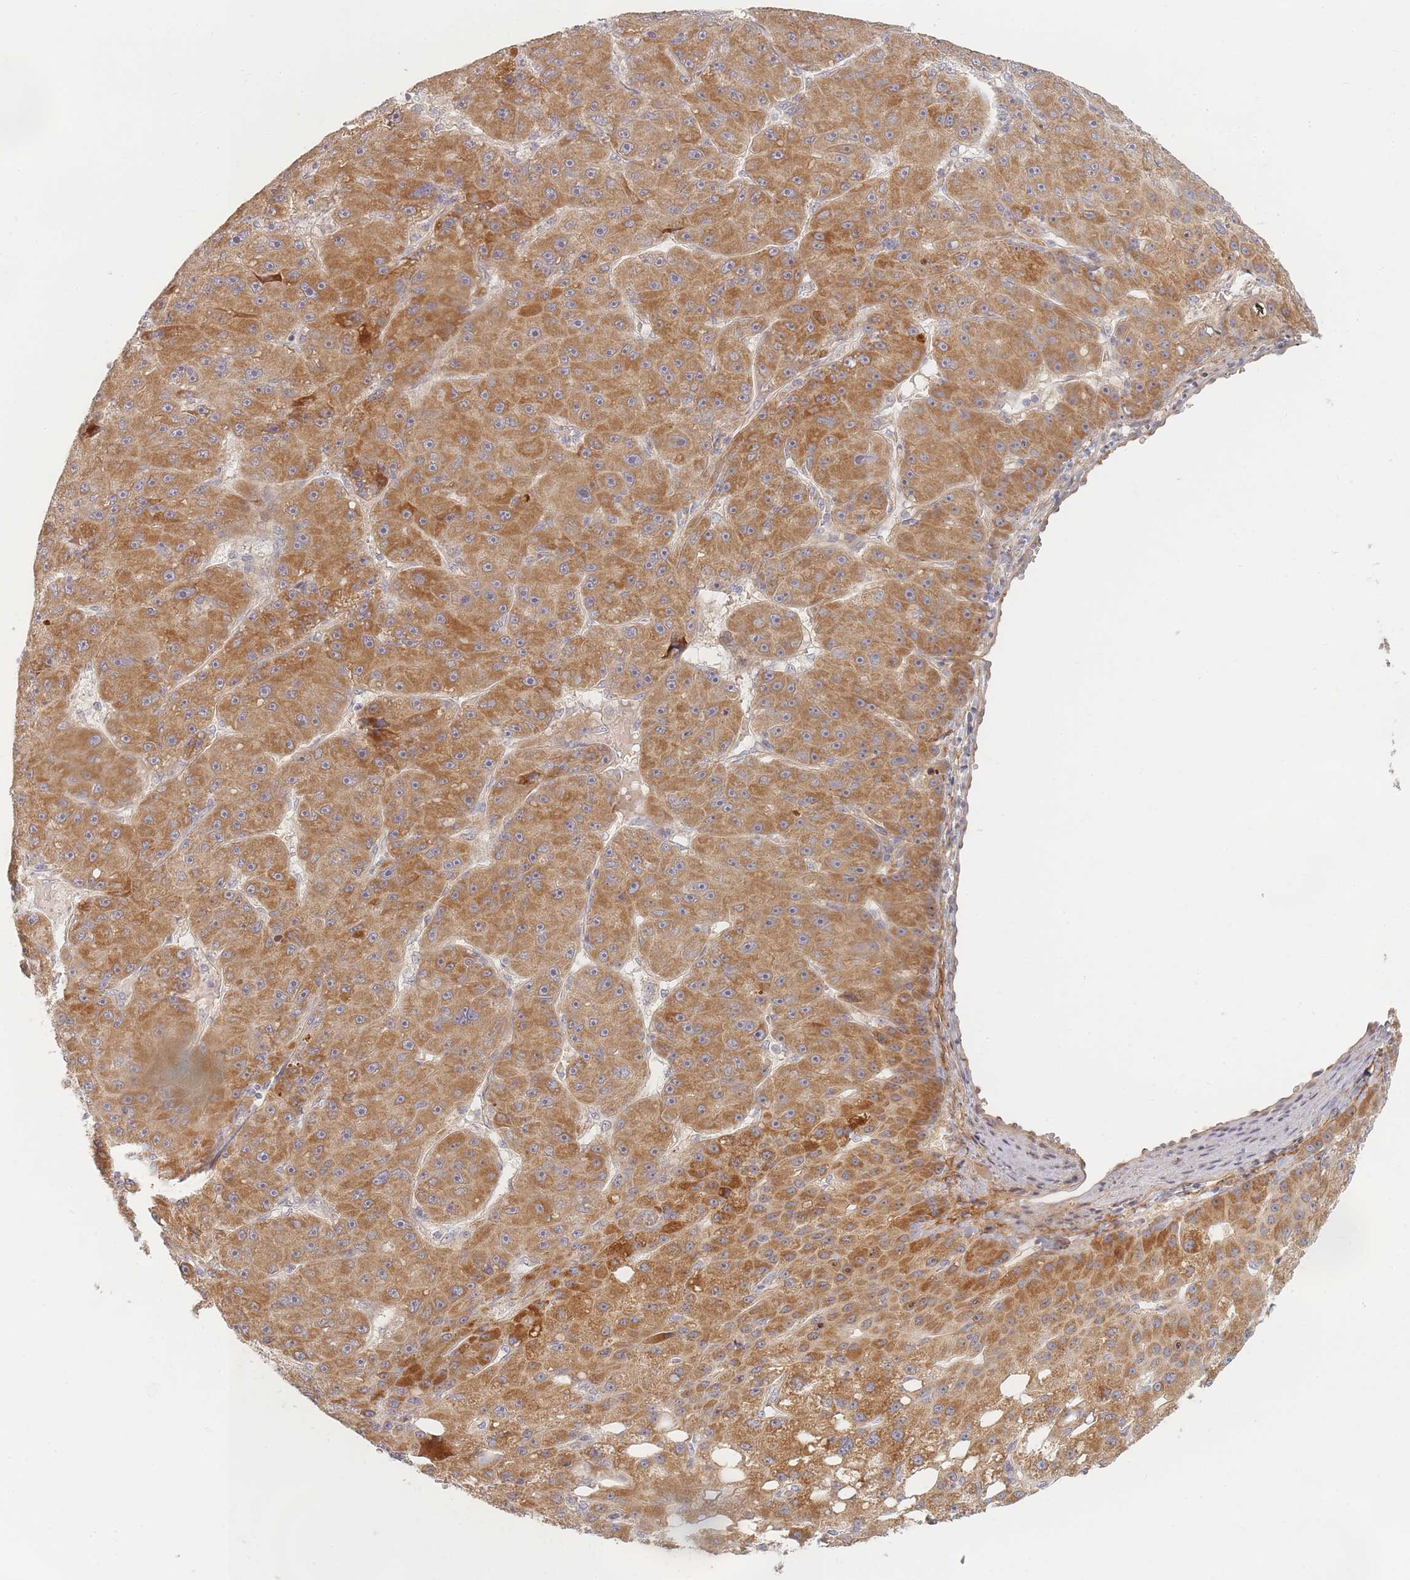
{"staining": {"intensity": "moderate", "quantity": ">75%", "location": "cytoplasmic/membranous"}, "tissue": "liver cancer", "cell_type": "Tumor cells", "image_type": "cancer", "snomed": [{"axis": "morphology", "description": "Carcinoma, Hepatocellular, NOS"}, {"axis": "topography", "description": "Liver"}], "caption": "High-power microscopy captured an IHC image of liver cancer, revealing moderate cytoplasmic/membranous expression in about >75% of tumor cells. (brown staining indicates protein expression, while blue staining denotes nuclei).", "gene": "ZKSCAN7", "patient": {"sex": "male", "age": 67}}